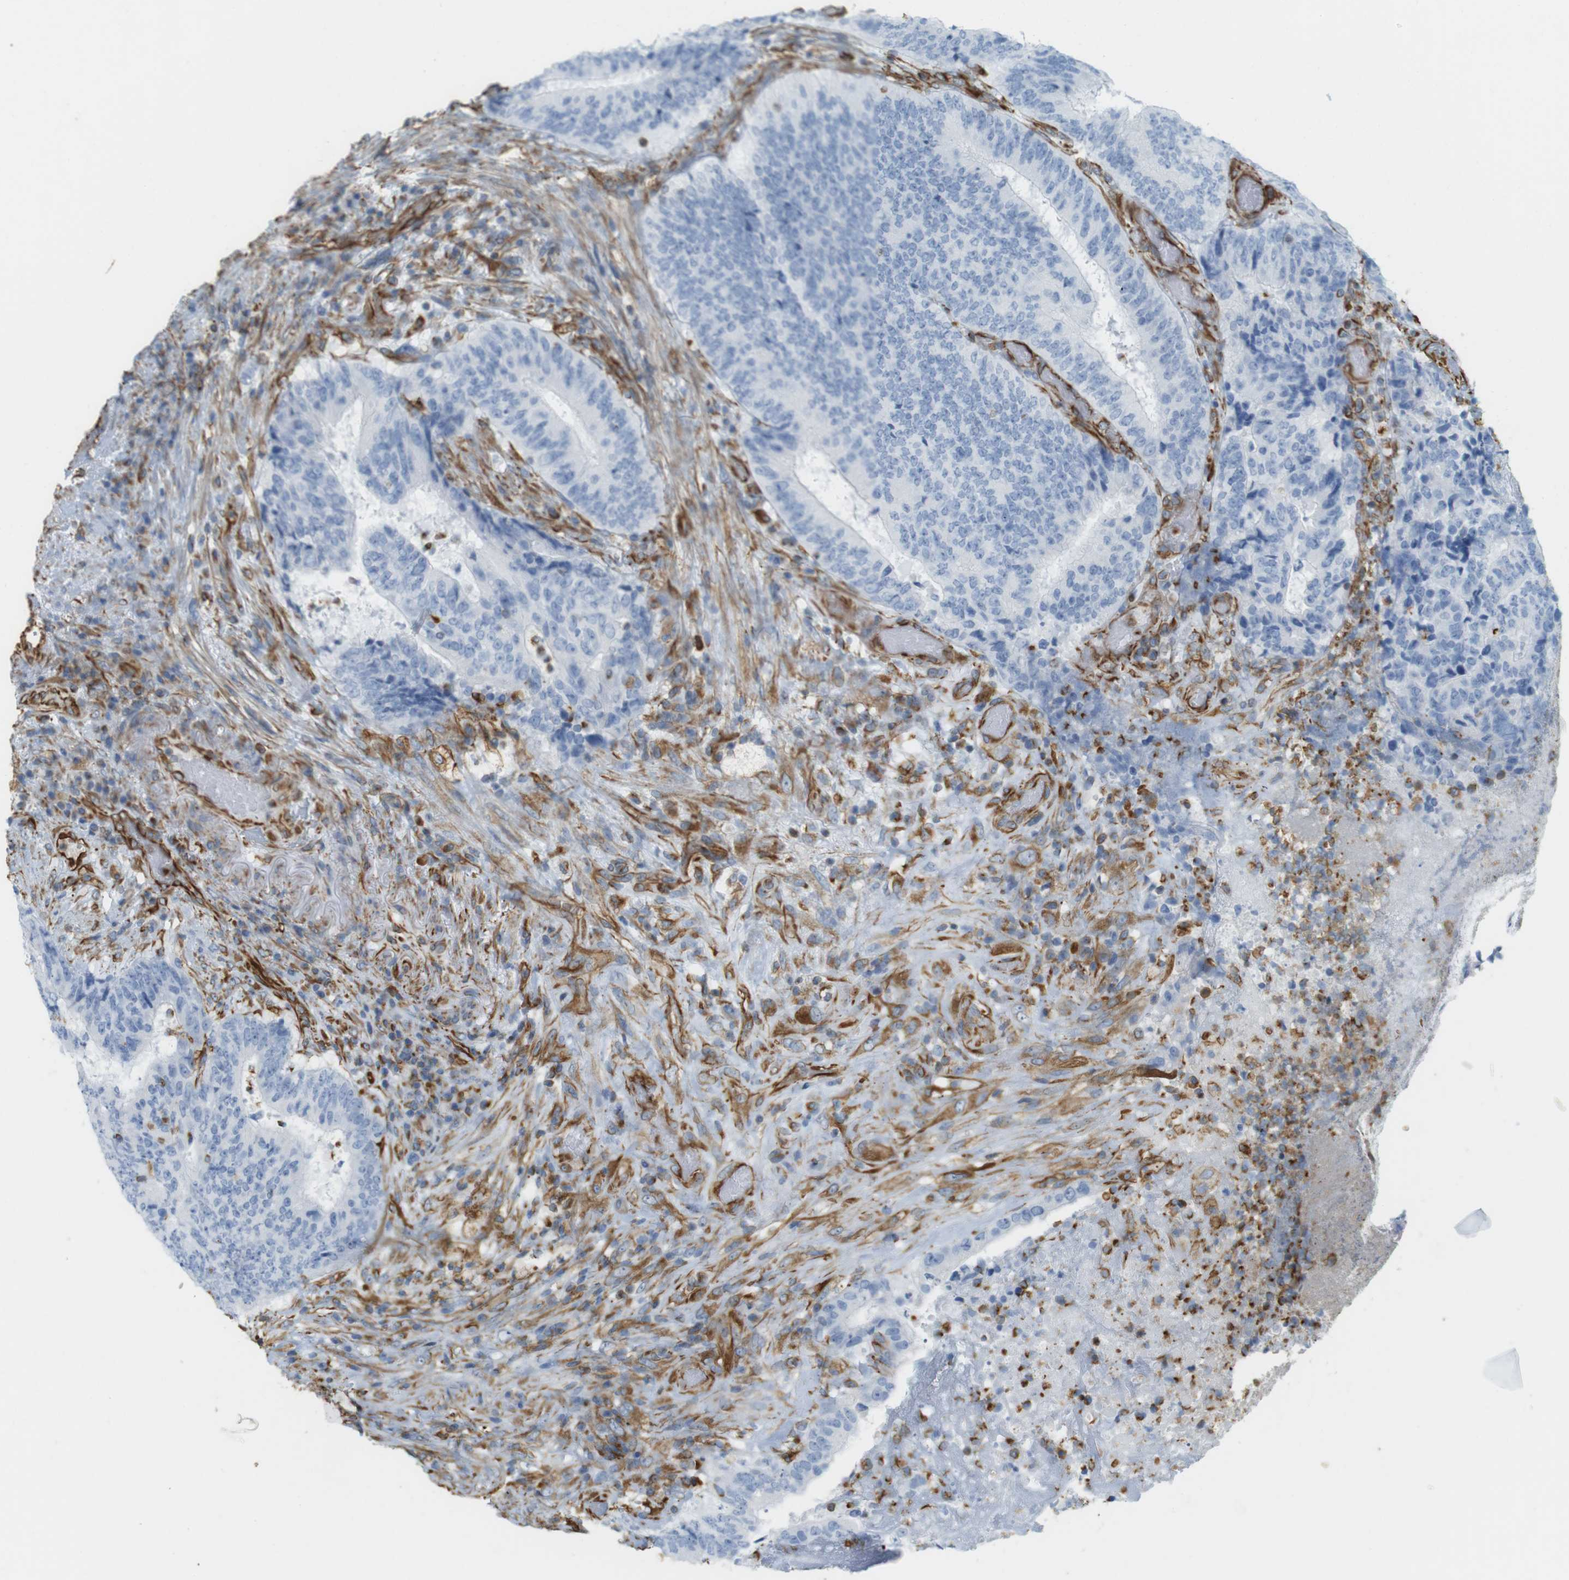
{"staining": {"intensity": "negative", "quantity": "none", "location": "none"}, "tissue": "colorectal cancer", "cell_type": "Tumor cells", "image_type": "cancer", "snomed": [{"axis": "morphology", "description": "Adenocarcinoma, NOS"}, {"axis": "topography", "description": "Rectum"}], "caption": "Photomicrograph shows no protein positivity in tumor cells of adenocarcinoma (colorectal) tissue. (IHC, brightfield microscopy, high magnification).", "gene": "MS4A10", "patient": {"sex": "male", "age": 72}}